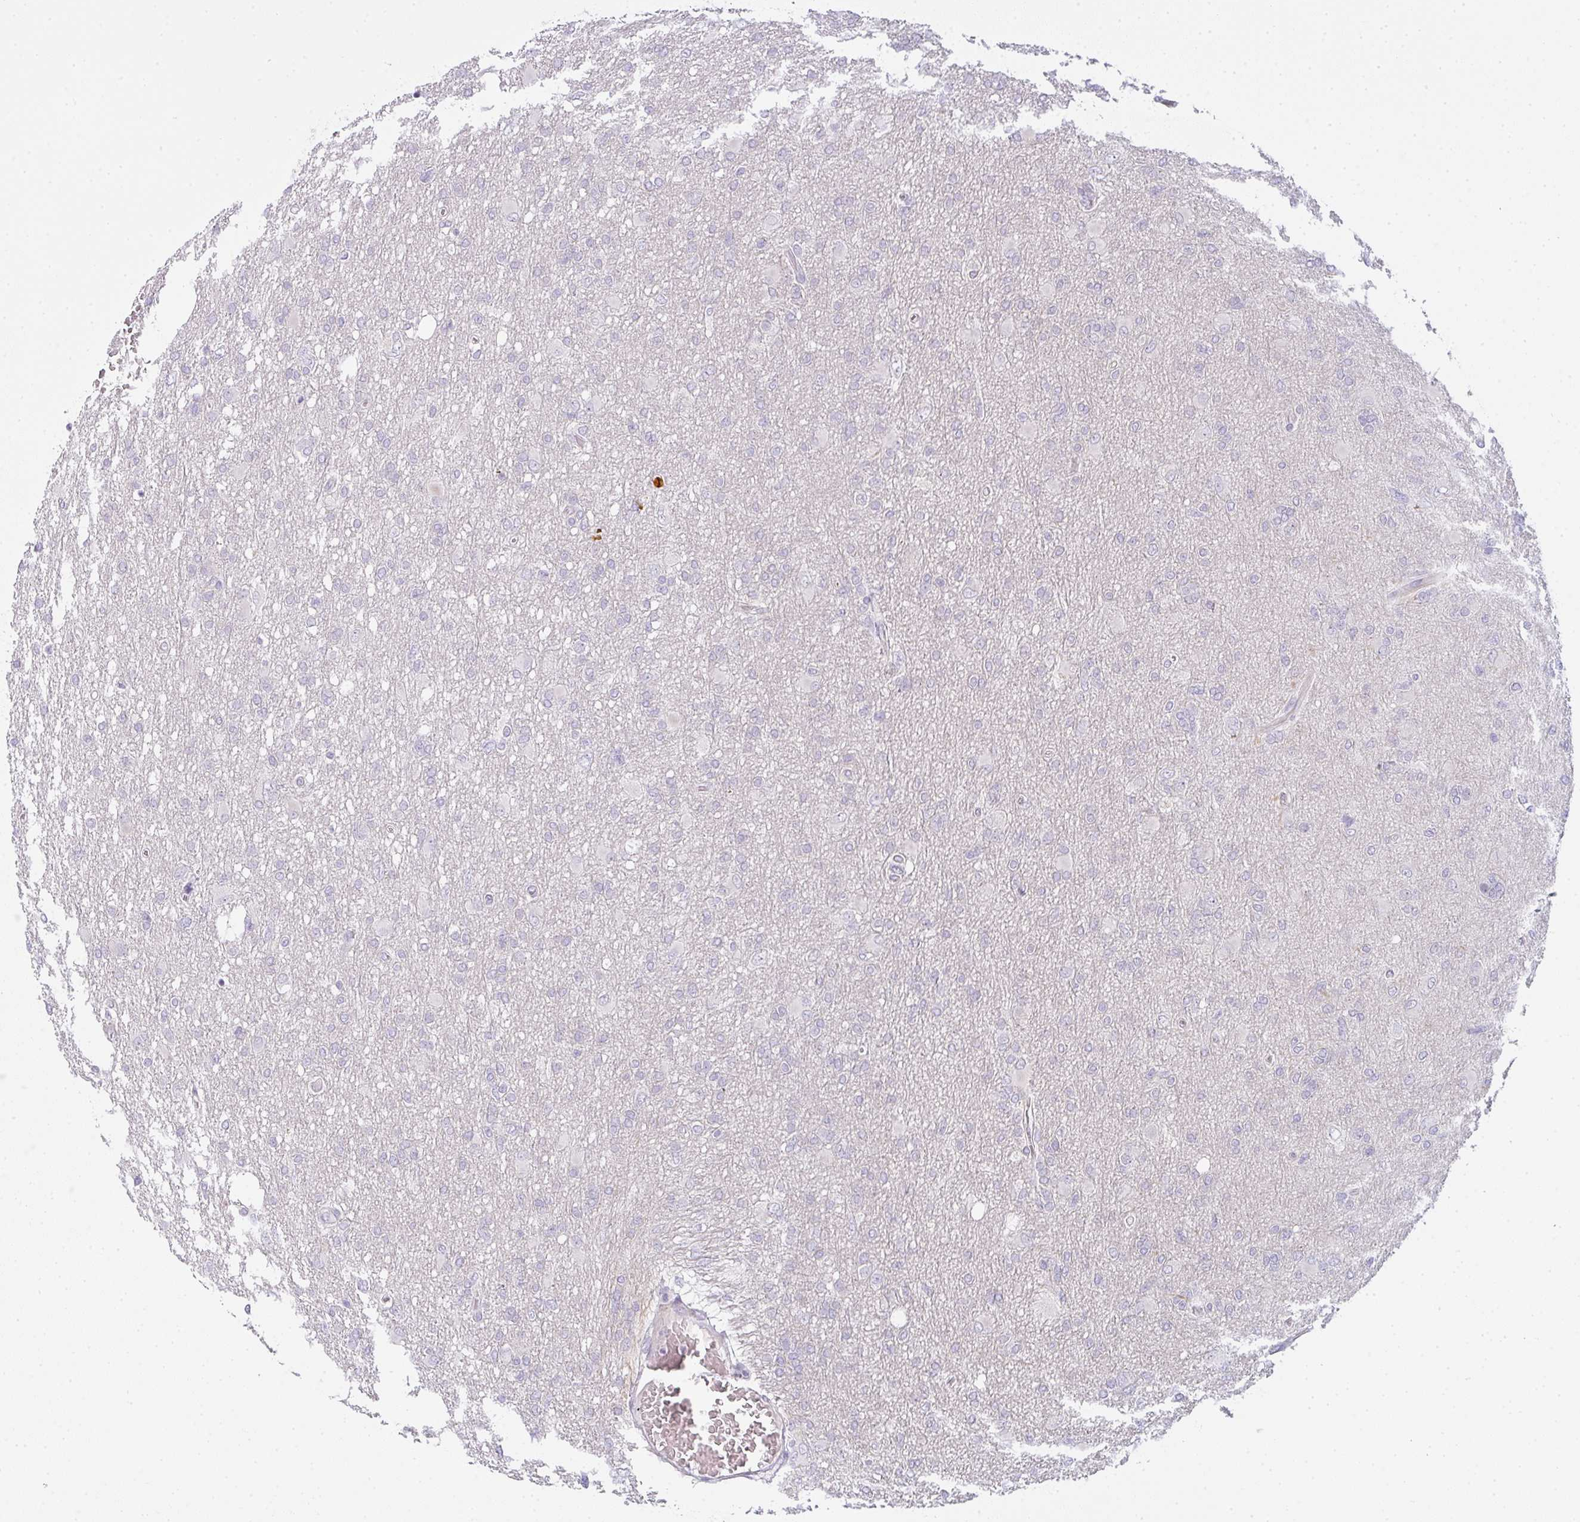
{"staining": {"intensity": "negative", "quantity": "none", "location": "none"}, "tissue": "glioma", "cell_type": "Tumor cells", "image_type": "cancer", "snomed": [{"axis": "morphology", "description": "Glioma, malignant, High grade"}, {"axis": "topography", "description": "Brain"}], "caption": "IHC image of human malignant glioma (high-grade) stained for a protein (brown), which displays no staining in tumor cells. Nuclei are stained in blue.", "gene": "SIRPB2", "patient": {"sex": "male", "age": 61}}